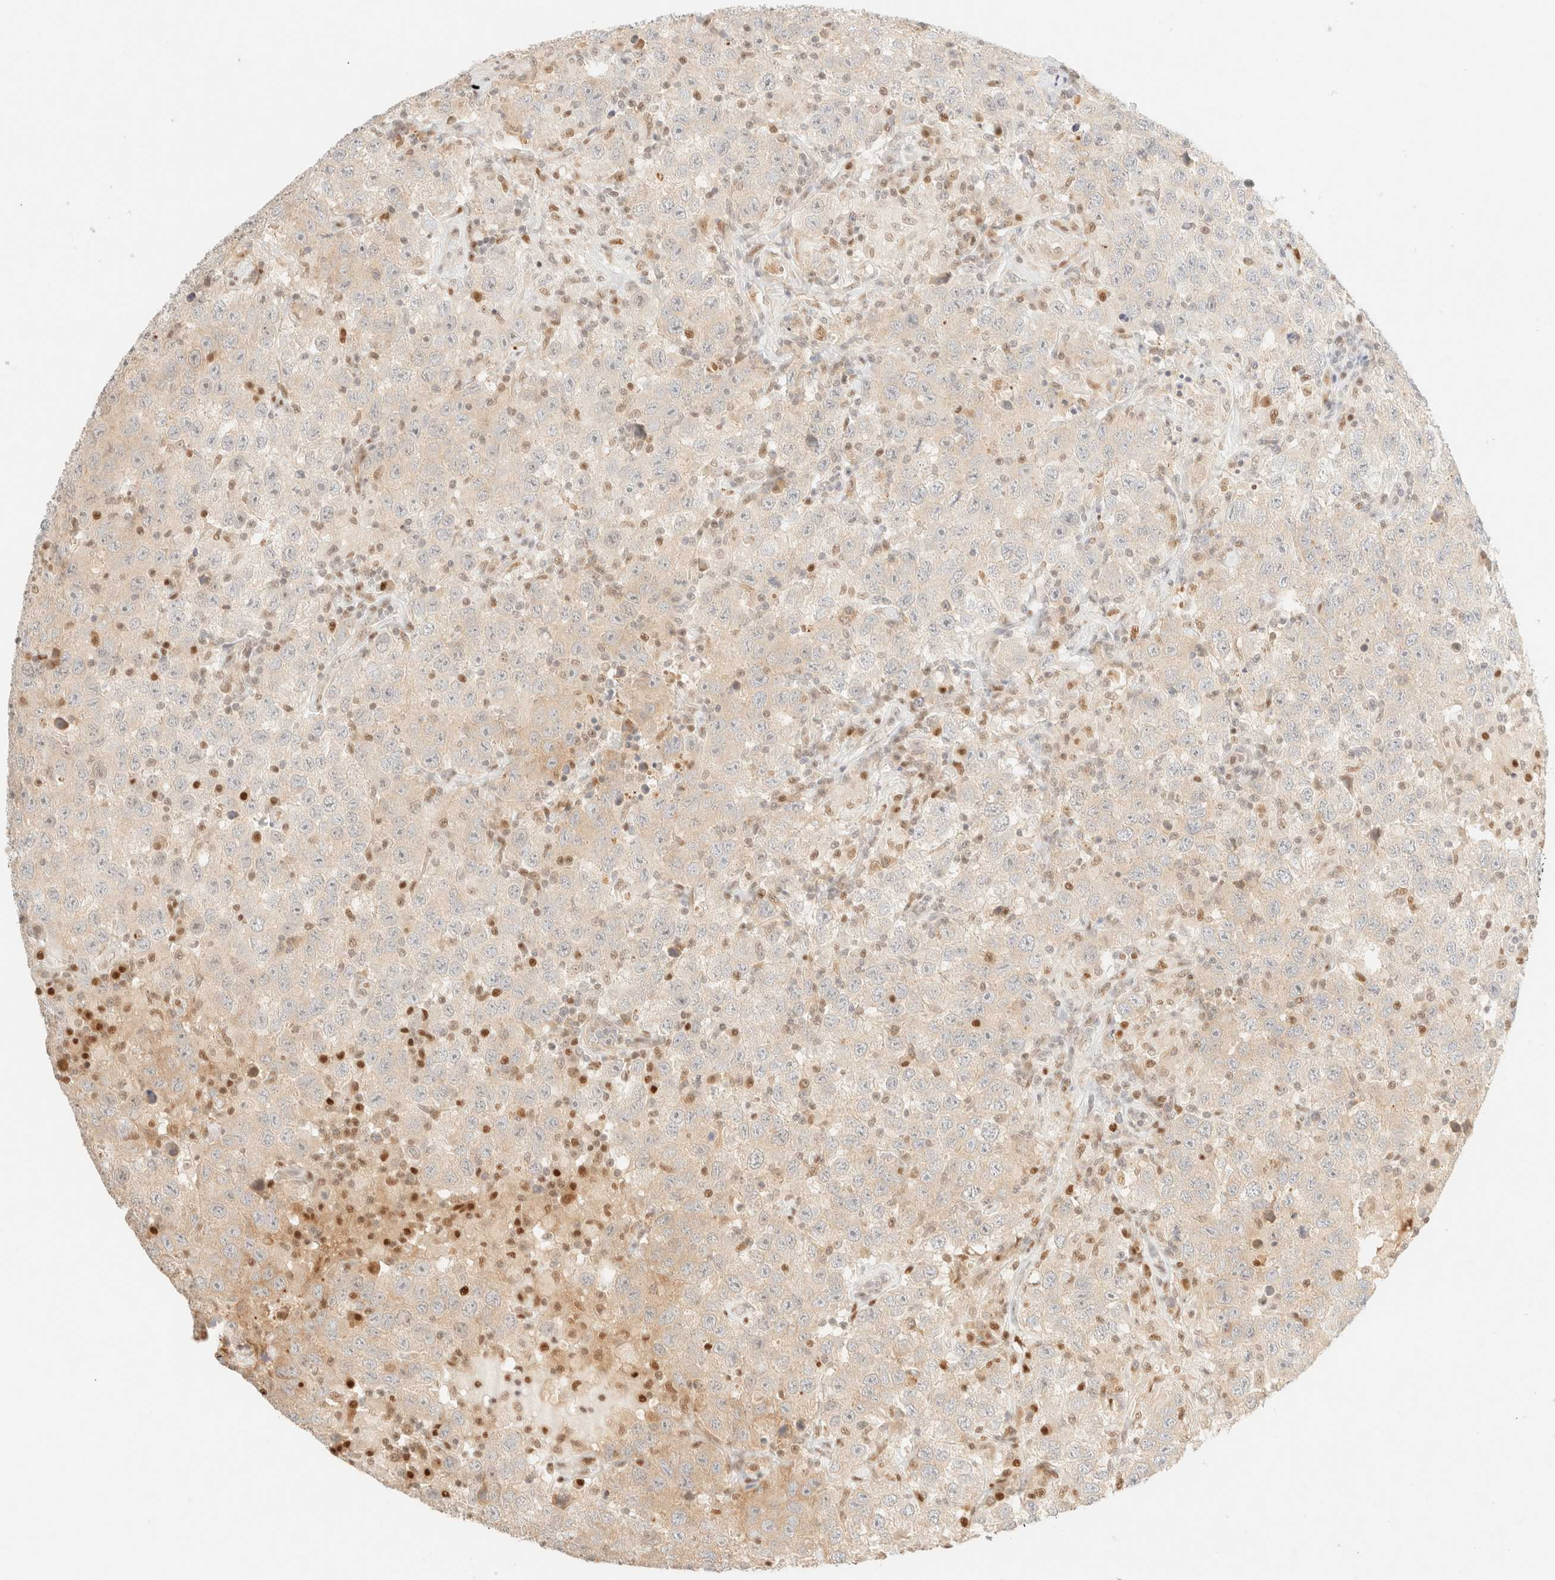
{"staining": {"intensity": "weak", "quantity": "<25%", "location": "cytoplasmic/membranous"}, "tissue": "testis cancer", "cell_type": "Tumor cells", "image_type": "cancer", "snomed": [{"axis": "morphology", "description": "Seminoma, NOS"}, {"axis": "topography", "description": "Testis"}], "caption": "Immunohistochemistry (IHC) histopathology image of human testis cancer (seminoma) stained for a protein (brown), which displays no expression in tumor cells.", "gene": "TSR1", "patient": {"sex": "male", "age": 41}}